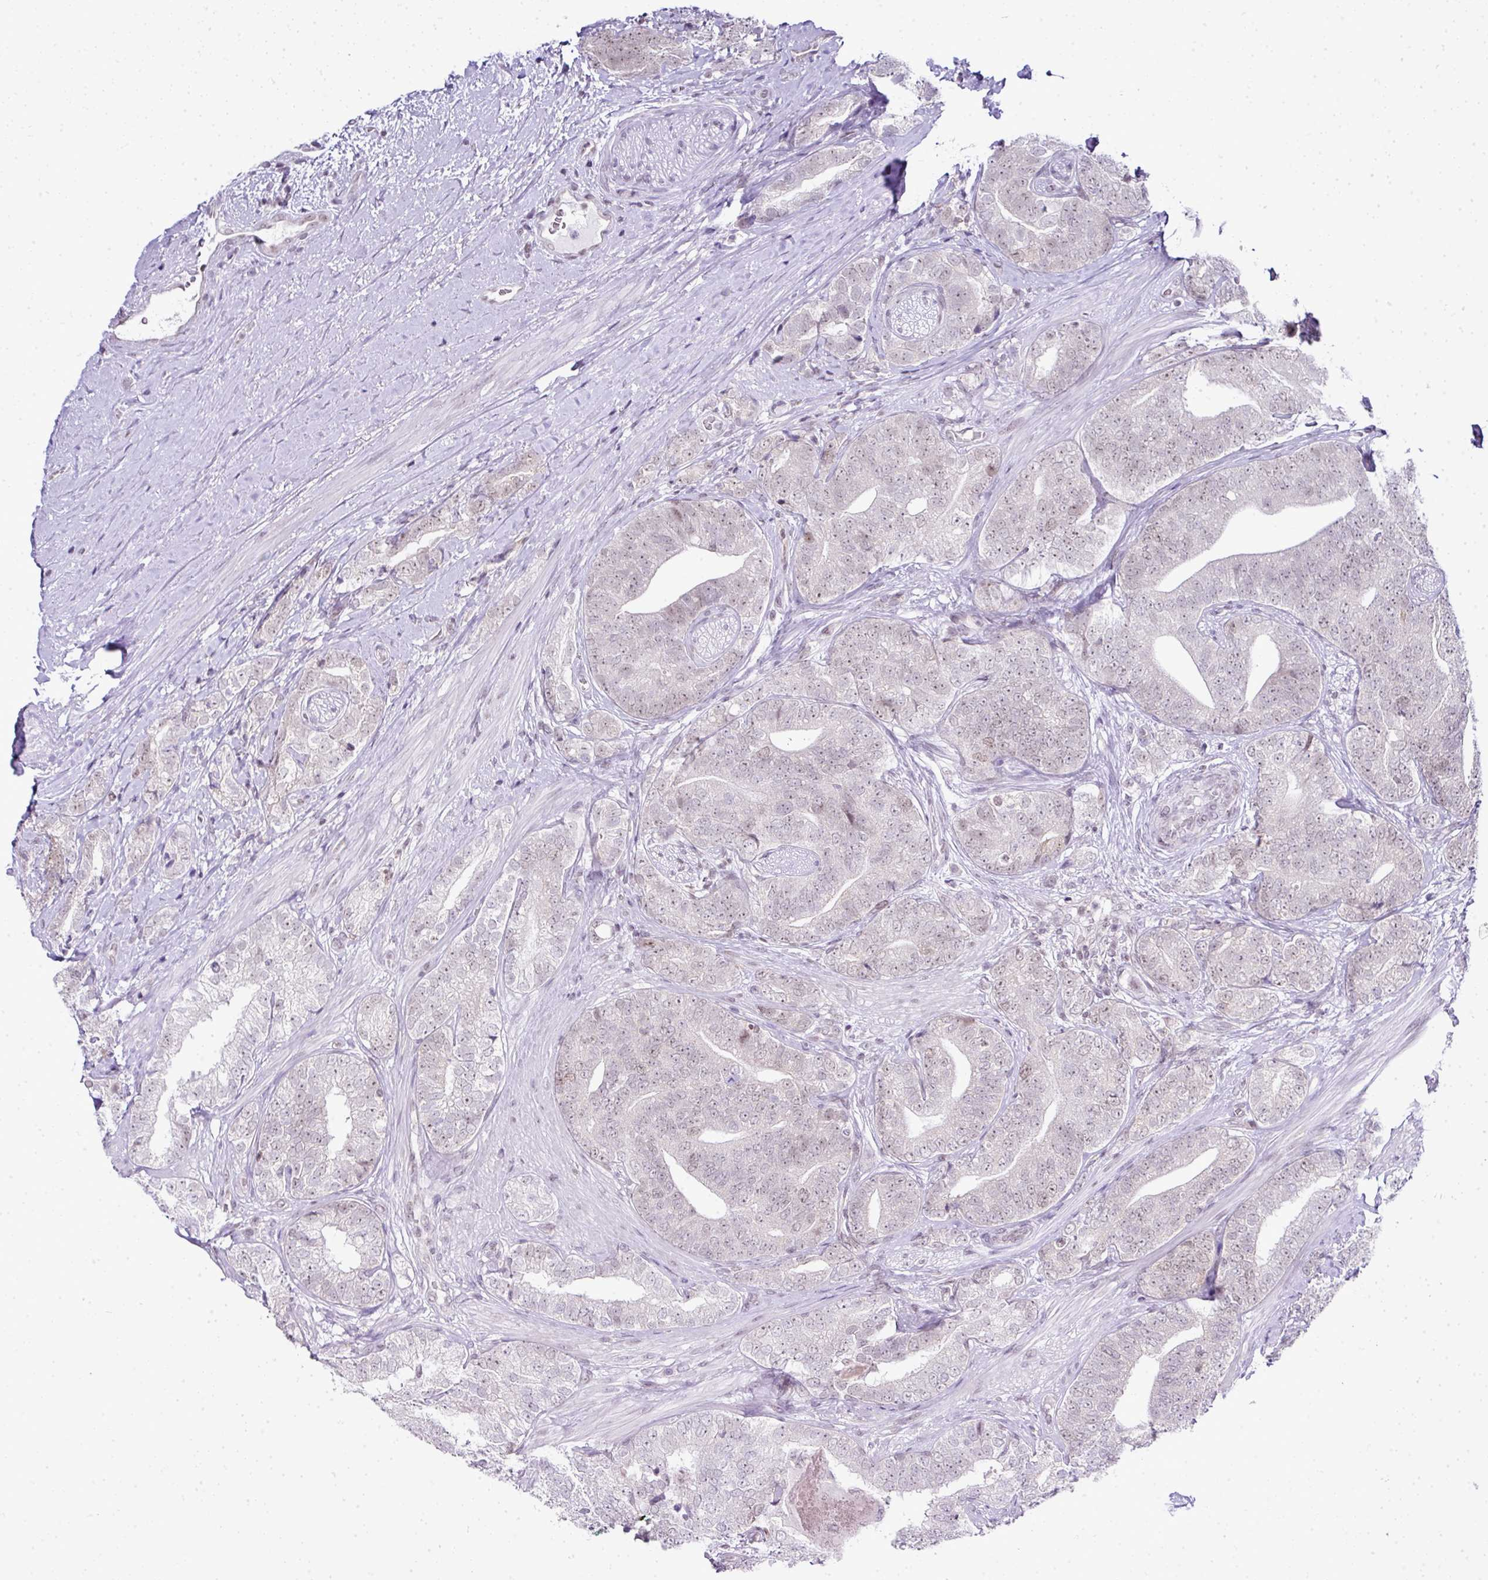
{"staining": {"intensity": "weak", "quantity": "<25%", "location": "nuclear"}, "tissue": "prostate cancer", "cell_type": "Tumor cells", "image_type": "cancer", "snomed": [{"axis": "morphology", "description": "Adenocarcinoma, High grade"}, {"axis": "topography", "description": "Prostate"}], "caption": "There is no significant expression in tumor cells of prostate high-grade adenocarcinoma.", "gene": "FAM32A", "patient": {"sex": "male", "age": 72}}